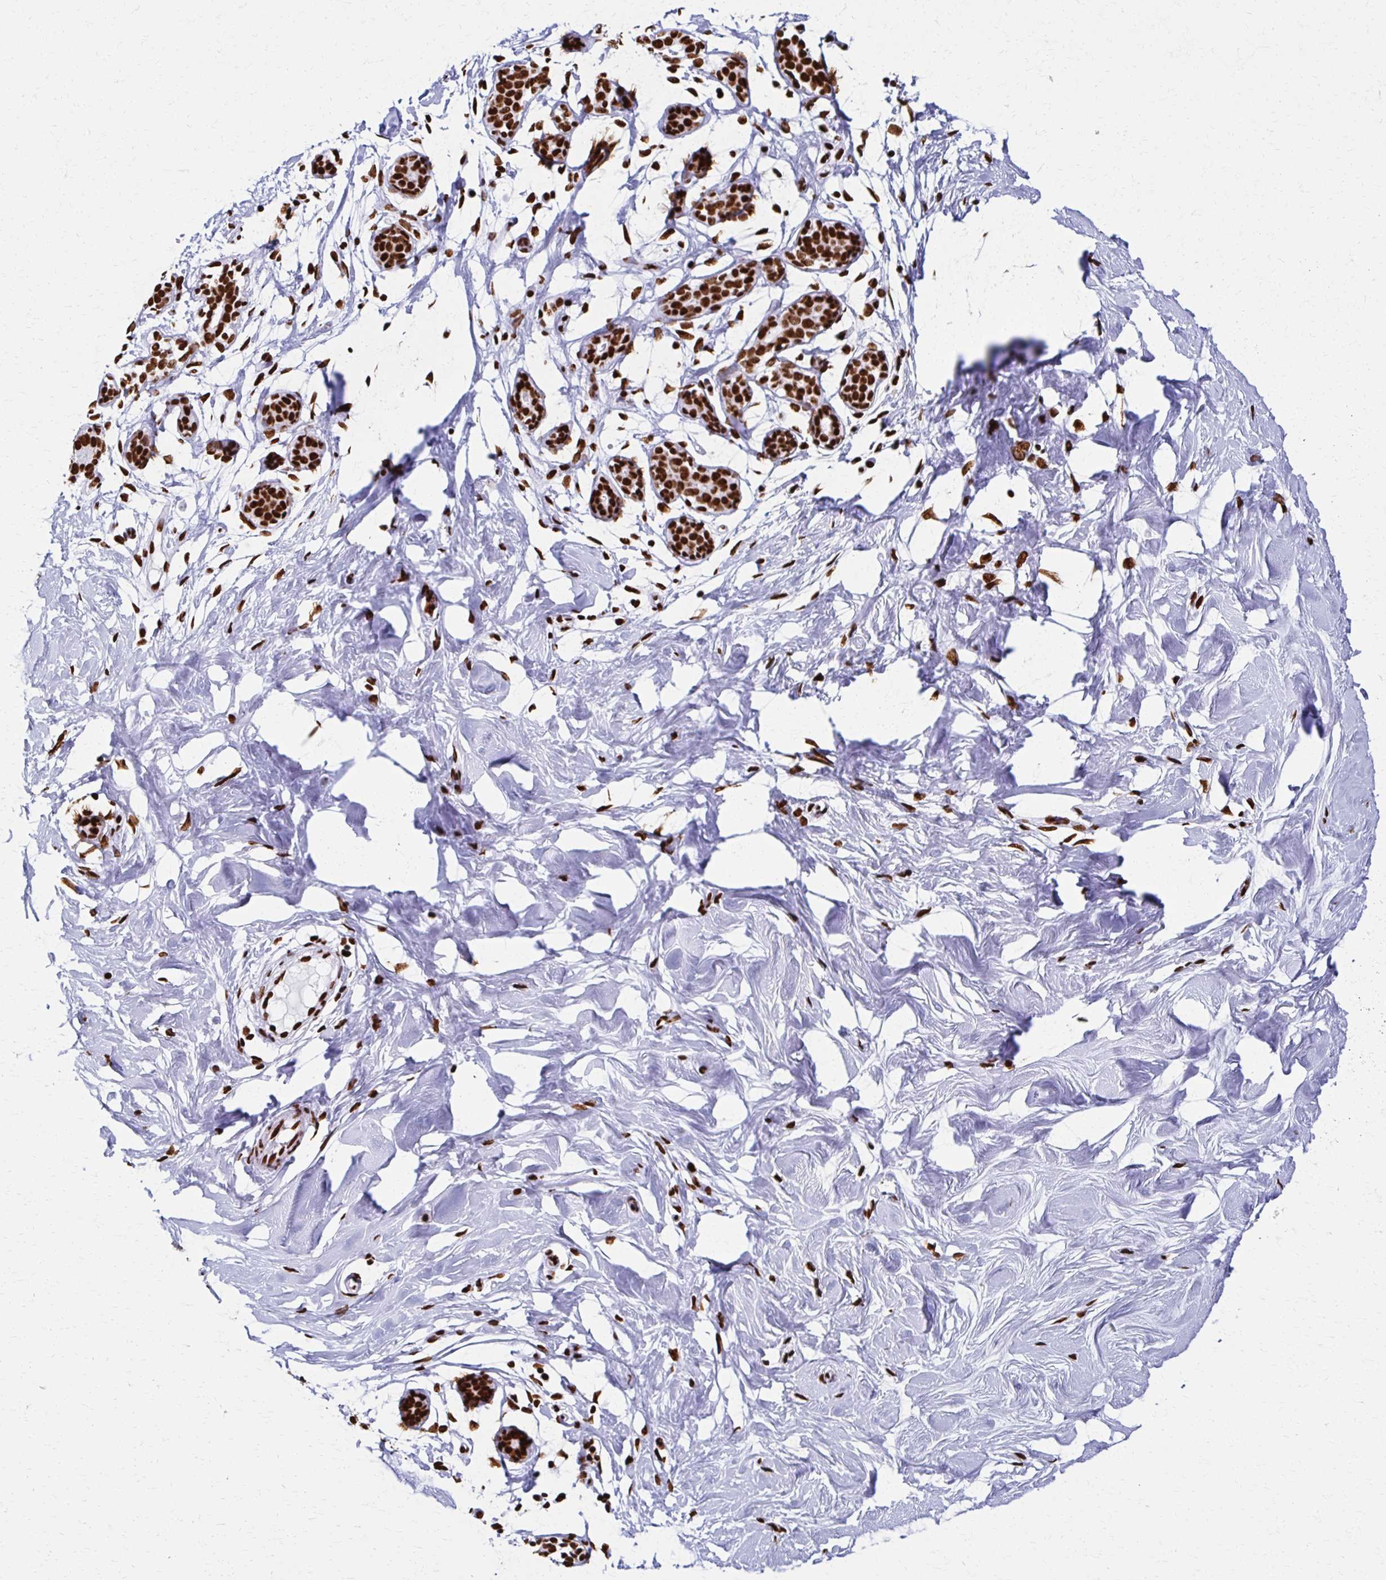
{"staining": {"intensity": "moderate", "quantity": "<25%", "location": "nuclear"}, "tissue": "breast", "cell_type": "Adipocytes", "image_type": "normal", "snomed": [{"axis": "morphology", "description": "Normal tissue, NOS"}, {"axis": "topography", "description": "Breast"}], "caption": "Protein analysis of unremarkable breast demonstrates moderate nuclear positivity in about <25% of adipocytes.", "gene": "NONO", "patient": {"sex": "female", "age": 27}}